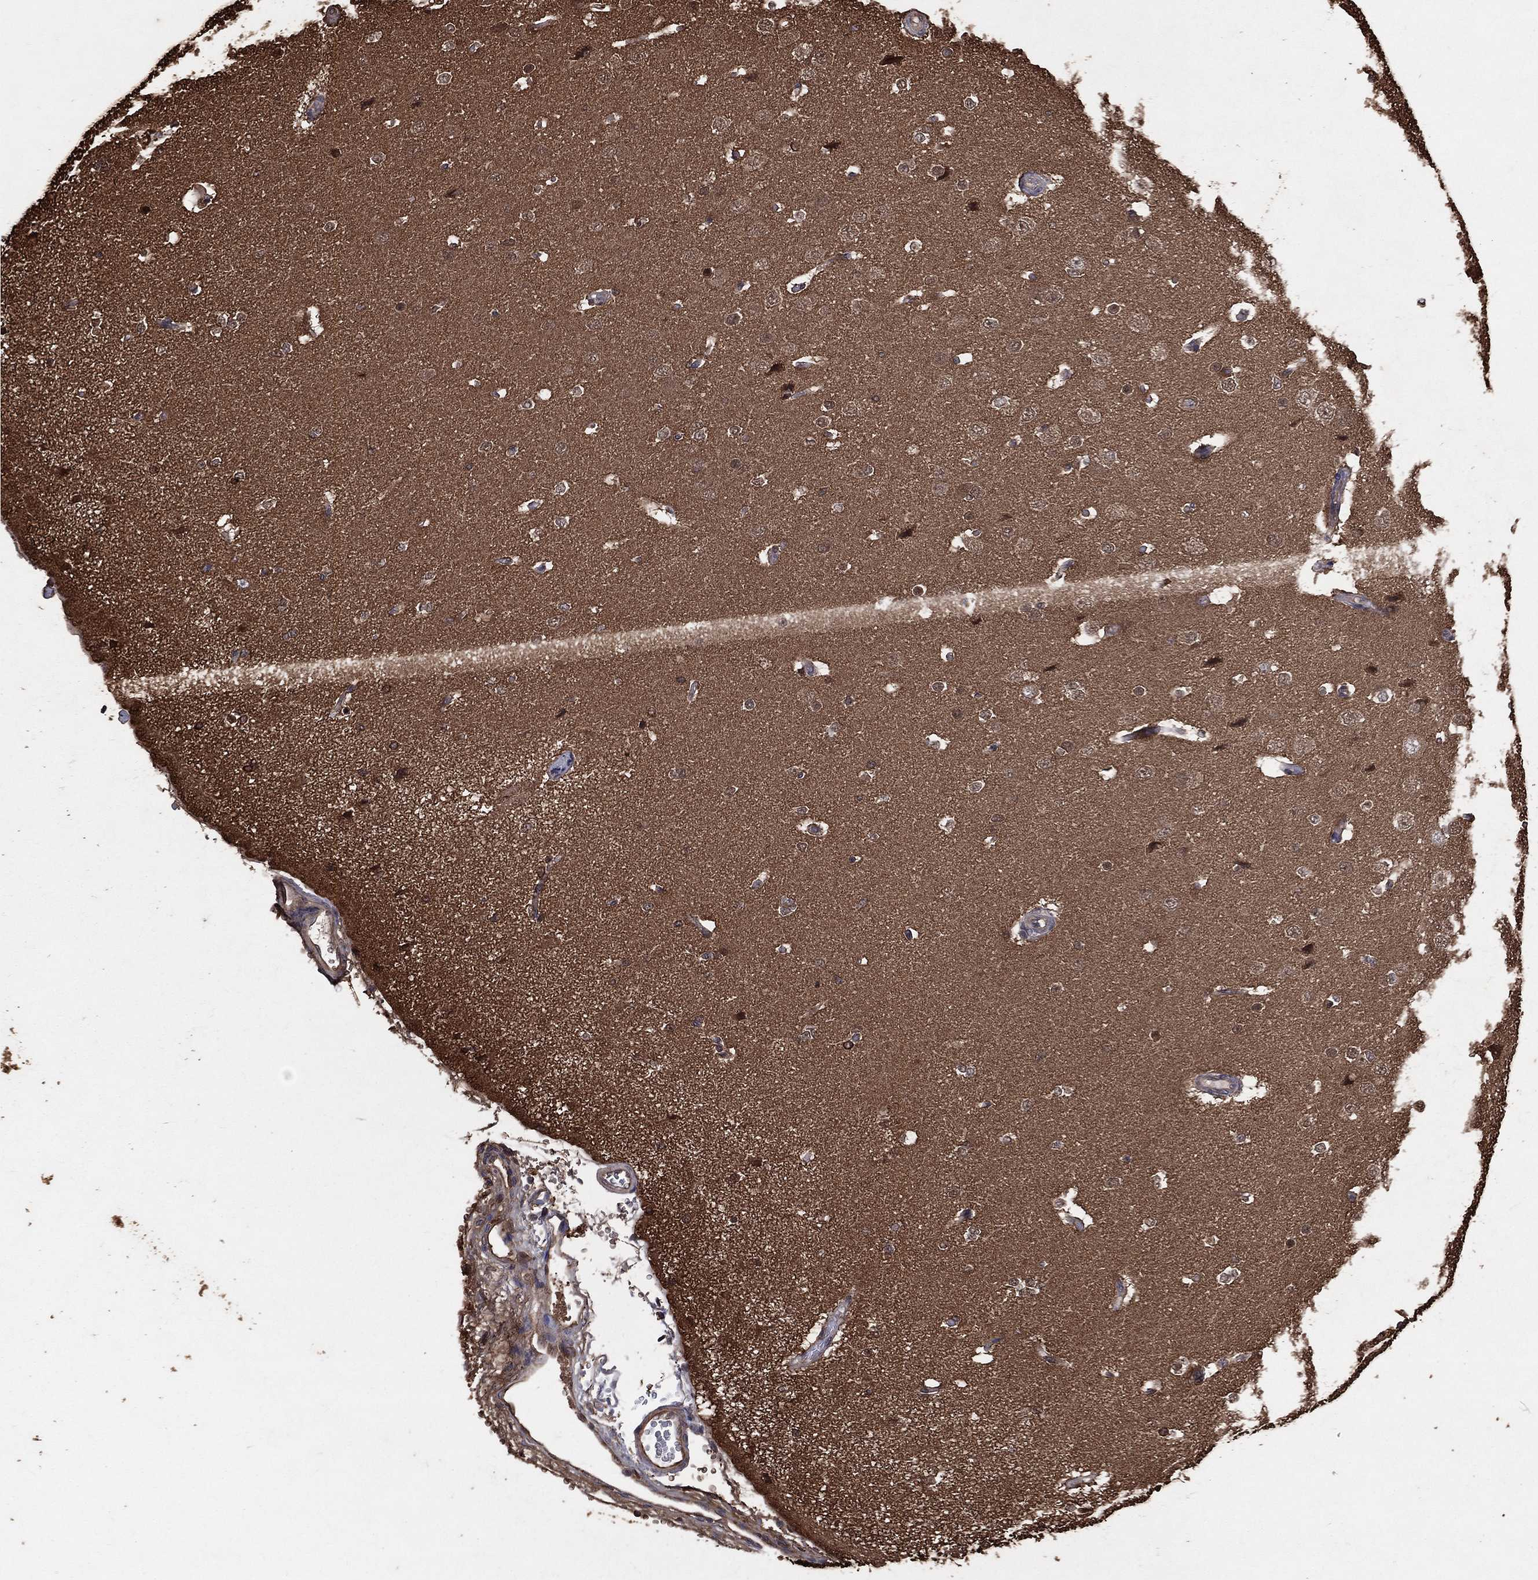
{"staining": {"intensity": "moderate", "quantity": "25%-75%", "location": "cytoplasmic/membranous"}, "tissue": "cerebral cortex", "cell_type": "Endothelial cells", "image_type": "normal", "snomed": [{"axis": "morphology", "description": "Normal tissue, NOS"}, {"axis": "morphology", "description": "Inflammation, NOS"}, {"axis": "topography", "description": "Cerebral cortex"}], "caption": "The immunohistochemical stain shows moderate cytoplasmic/membranous positivity in endothelial cells of normal cerebral cortex. (Stains: DAB in brown, nuclei in blue, Microscopy: brightfield microscopy at high magnification).", "gene": "DPYSL2", "patient": {"sex": "male", "age": 6}}